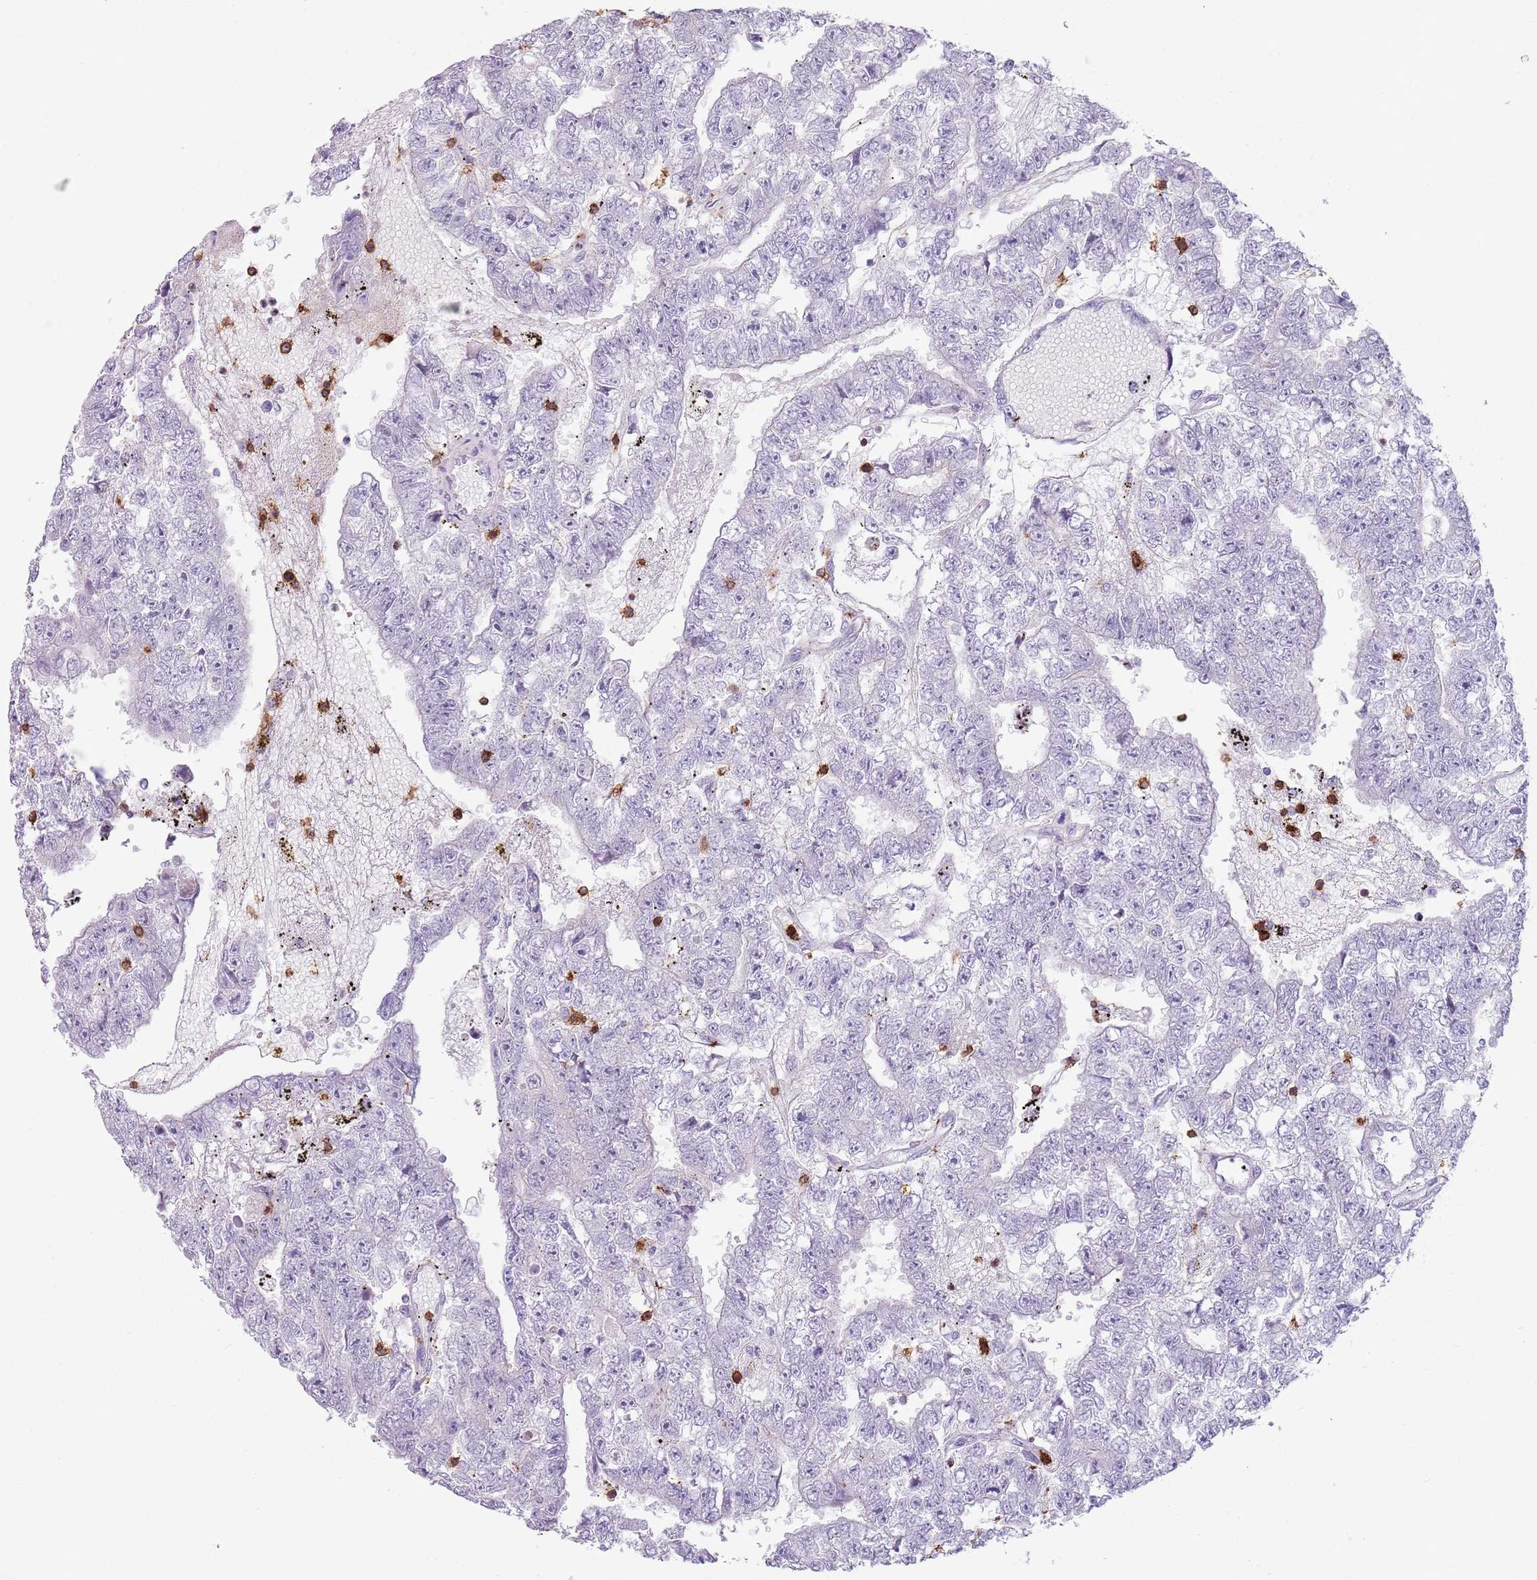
{"staining": {"intensity": "negative", "quantity": "none", "location": "none"}, "tissue": "testis cancer", "cell_type": "Tumor cells", "image_type": "cancer", "snomed": [{"axis": "morphology", "description": "Carcinoma, Embryonal, NOS"}, {"axis": "topography", "description": "Testis"}], "caption": "High power microscopy micrograph of an immunohistochemistry histopathology image of testis cancer, revealing no significant staining in tumor cells.", "gene": "ZNF583", "patient": {"sex": "male", "age": 25}}